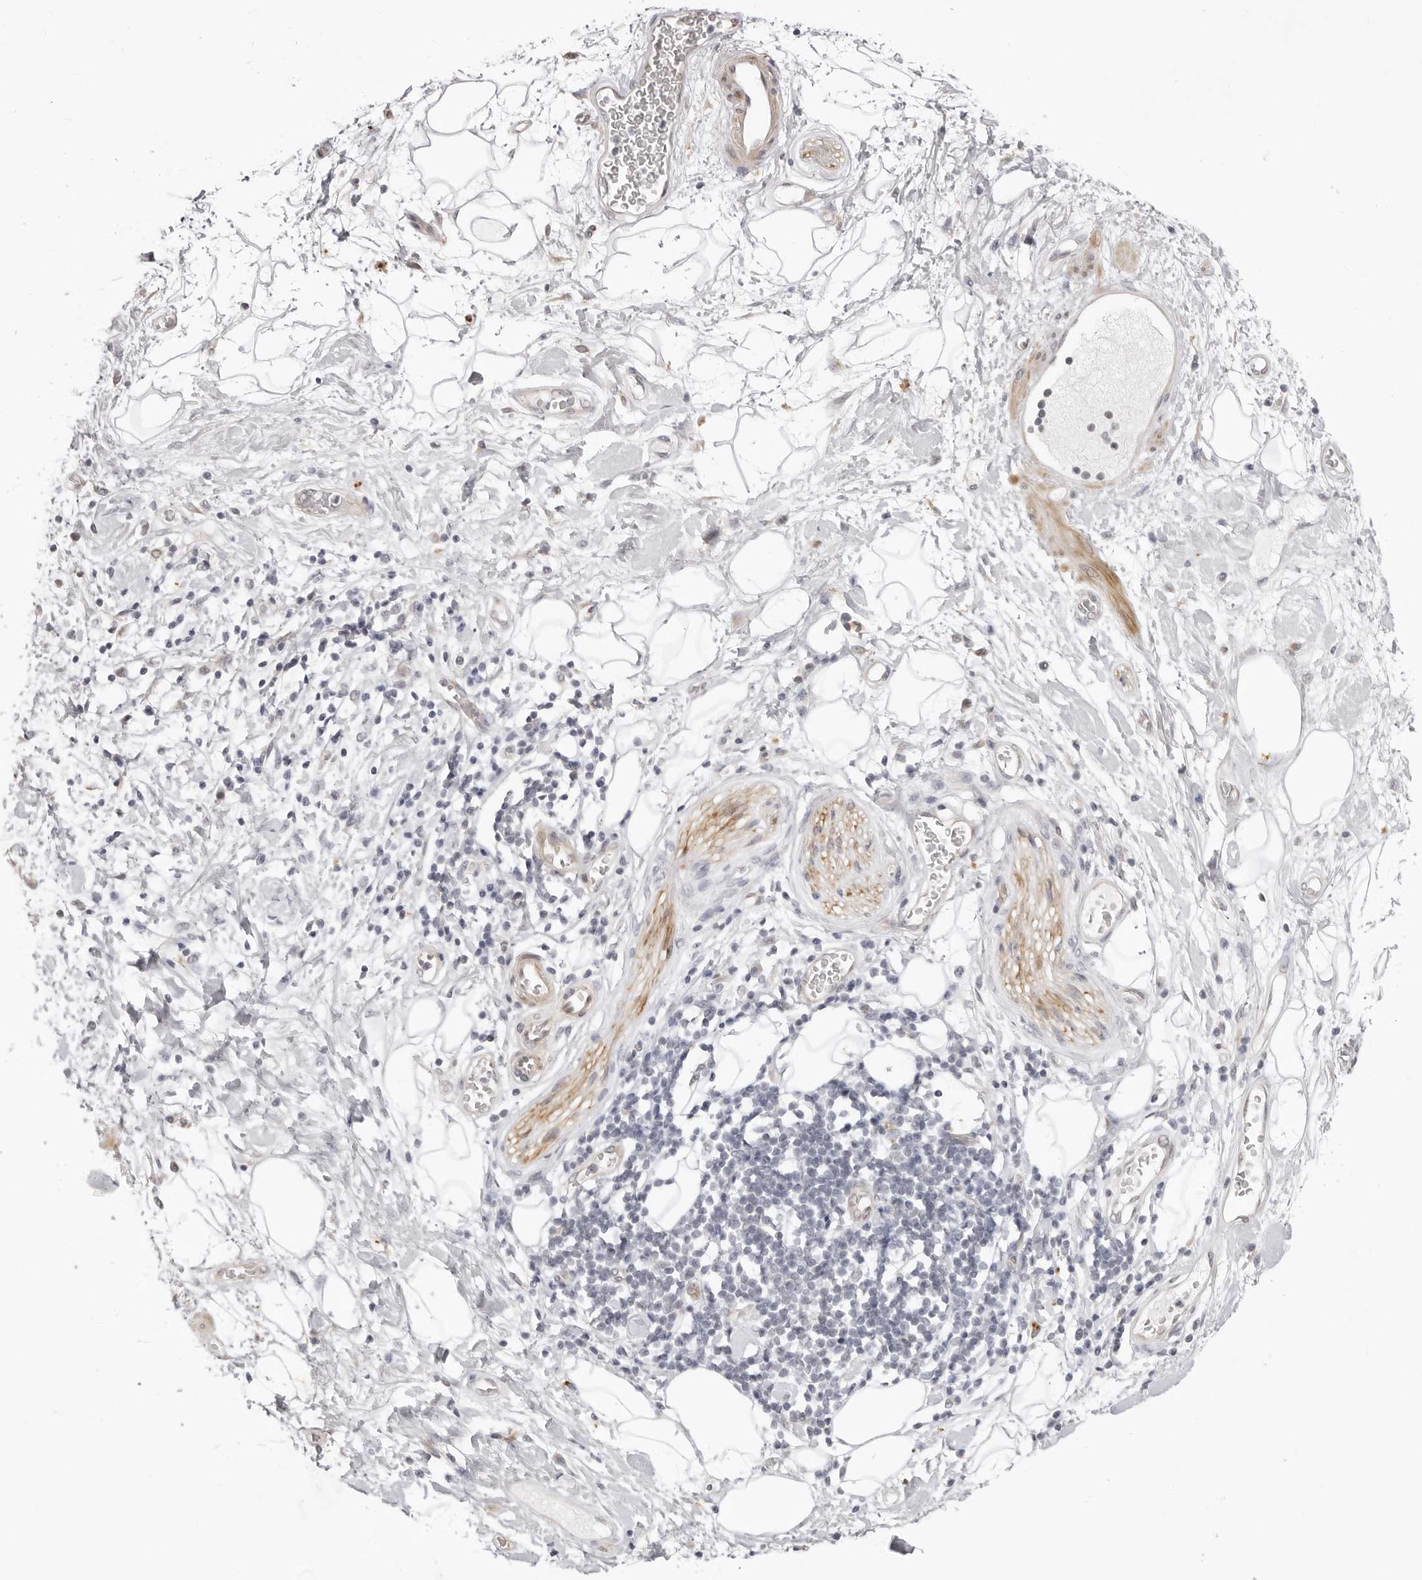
{"staining": {"intensity": "negative", "quantity": "none", "location": "none"}, "tissue": "adipose tissue", "cell_type": "Adipocytes", "image_type": "normal", "snomed": [{"axis": "morphology", "description": "Normal tissue, NOS"}, {"axis": "morphology", "description": "Adenocarcinoma, NOS"}, {"axis": "topography", "description": "Duodenum"}, {"axis": "topography", "description": "Peripheral nerve tissue"}], "caption": "DAB (3,3'-diaminobenzidine) immunohistochemical staining of normal human adipose tissue demonstrates no significant expression in adipocytes. Nuclei are stained in blue.", "gene": "SUGCT", "patient": {"sex": "female", "age": 60}}